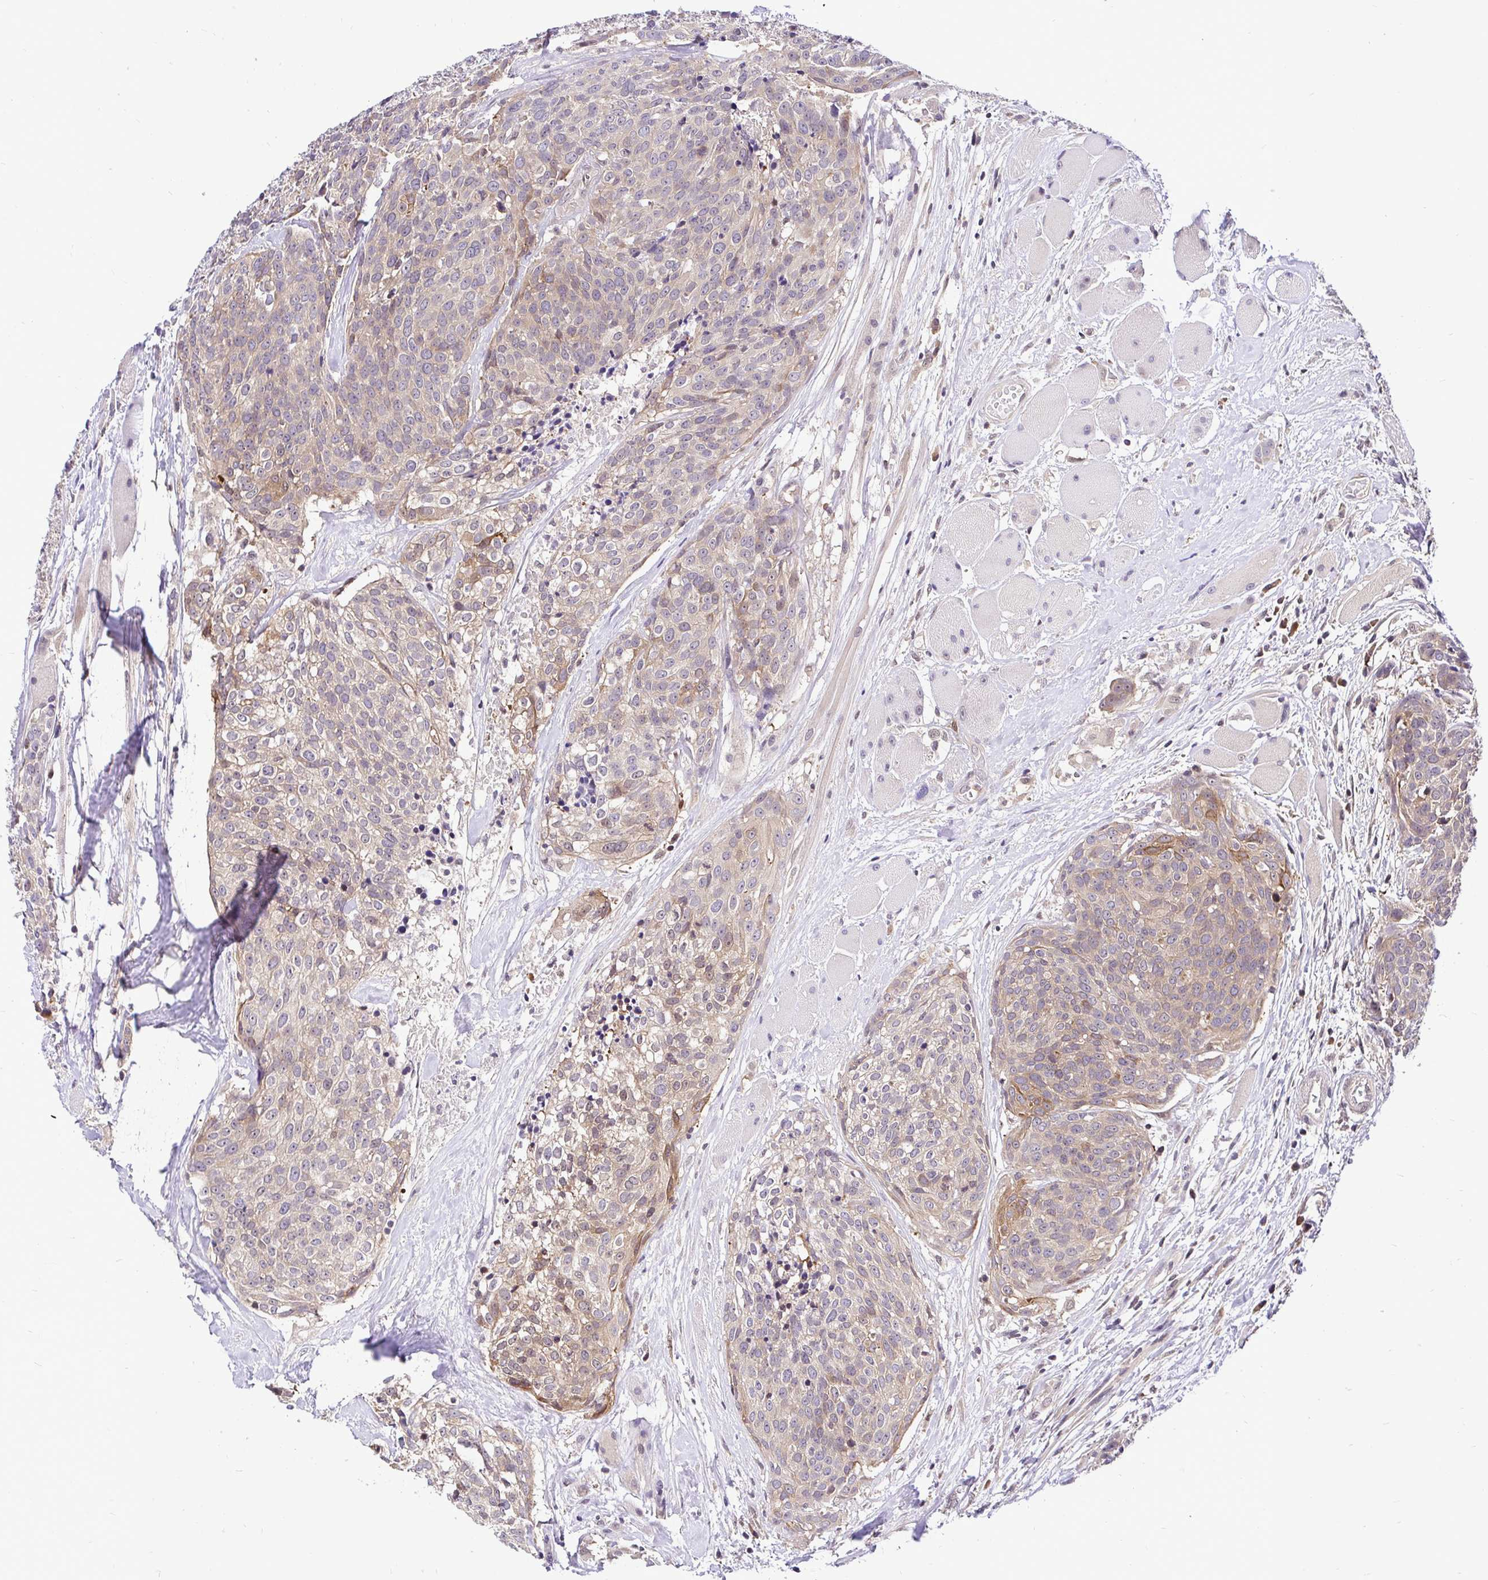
{"staining": {"intensity": "weak", "quantity": "25%-75%", "location": "cytoplasmic/membranous"}, "tissue": "head and neck cancer", "cell_type": "Tumor cells", "image_type": "cancer", "snomed": [{"axis": "morphology", "description": "Squamous cell carcinoma, NOS"}, {"axis": "topography", "description": "Oral tissue"}, {"axis": "topography", "description": "Head-Neck"}], "caption": "The histopathology image reveals immunohistochemical staining of squamous cell carcinoma (head and neck). There is weak cytoplasmic/membranous positivity is present in approximately 25%-75% of tumor cells.", "gene": "UBE2M", "patient": {"sex": "male", "age": 64}}